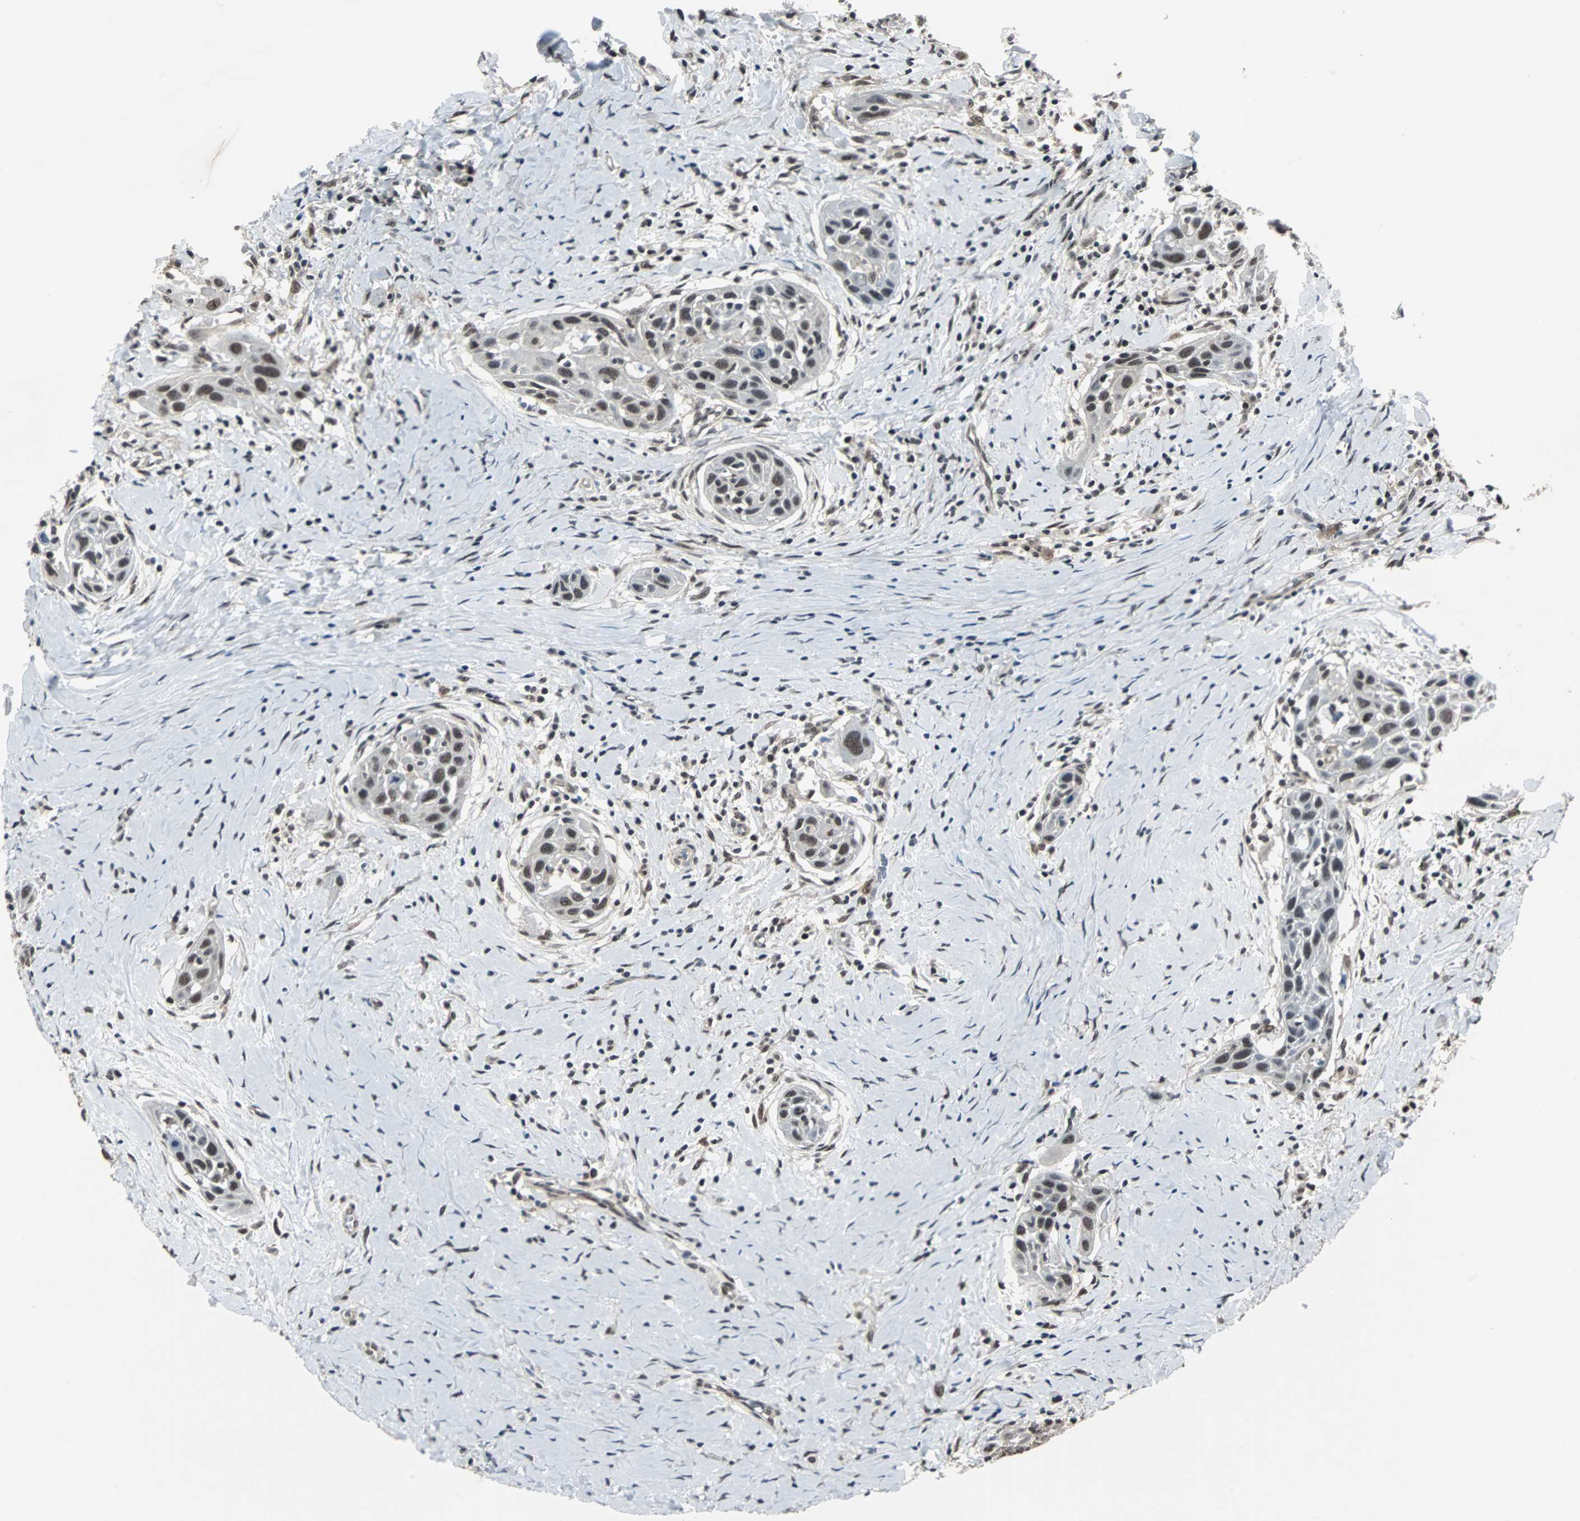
{"staining": {"intensity": "moderate", "quantity": ">75%", "location": "nuclear"}, "tissue": "head and neck cancer", "cell_type": "Tumor cells", "image_type": "cancer", "snomed": [{"axis": "morphology", "description": "Squamous cell carcinoma, NOS"}, {"axis": "topography", "description": "Oral tissue"}, {"axis": "topography", "description": "Head-Neck"}], "caption": "Immunohistochemical staining of human head and neck cancer (squamous cell carcinoma) shows moderate nuclear protein positivity in approximately >75% of tumor cells.", "gene": "MKX", "patient": {"sex": "female", "age": 50}}